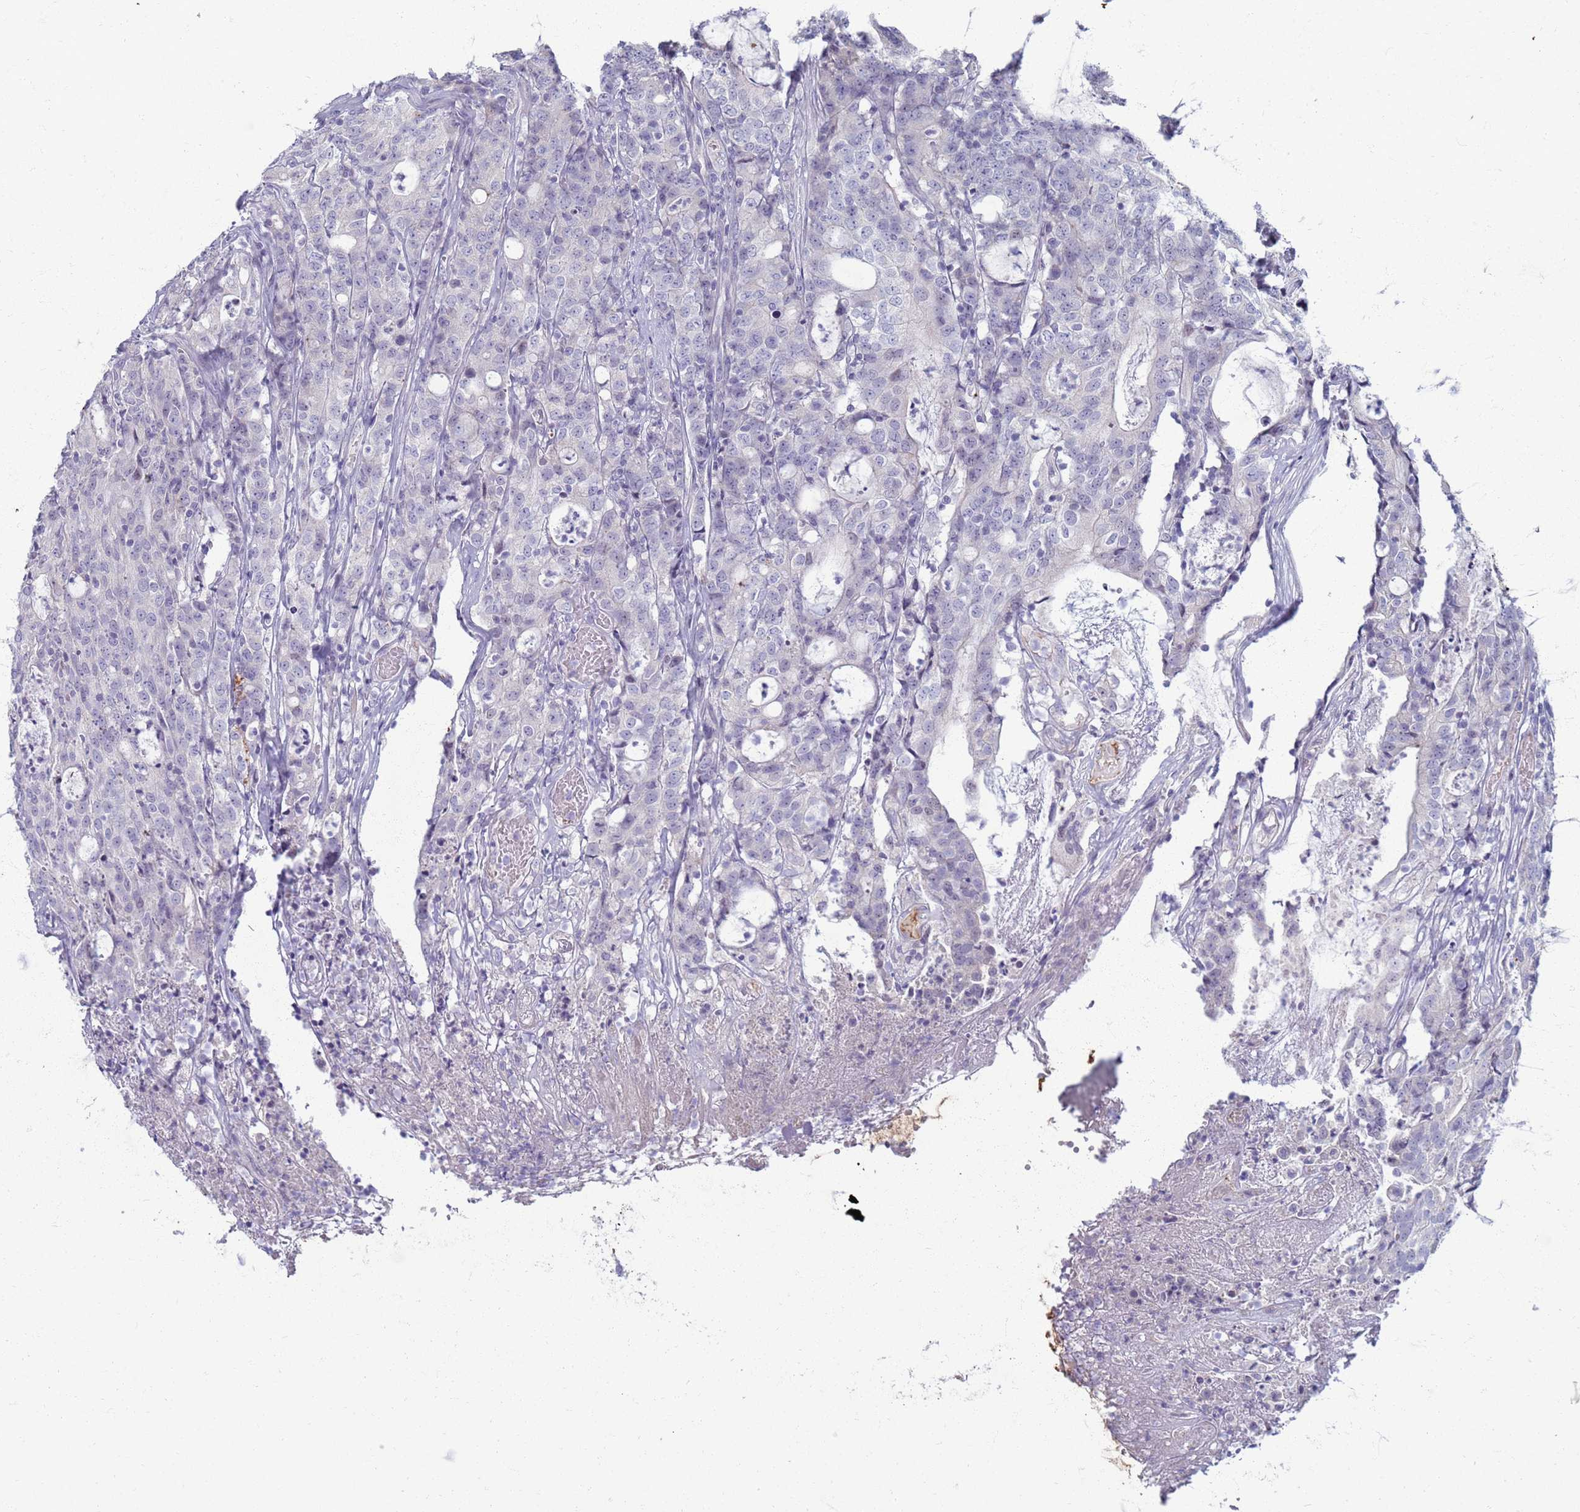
{"staining": {"intensity": "negative", "quantity": "none", "location": "none"}, "tissue": "colorectal cancer", "cell_type": "Tumor cells", "image_type": "cancer", "snomed": [{"axis": "morphology", "description": "Adenocarcinoma, NOS"}, {"axis": "topography", "description": "Colon"}], "caption": "Immunohistochemistry image of adenocarcinoma (colorectal) stained for a protein (brown), which exhibits no positivity in tumor cells.", "gene": "CLCA2", "patient": {"sex": "male", "age": 83}}